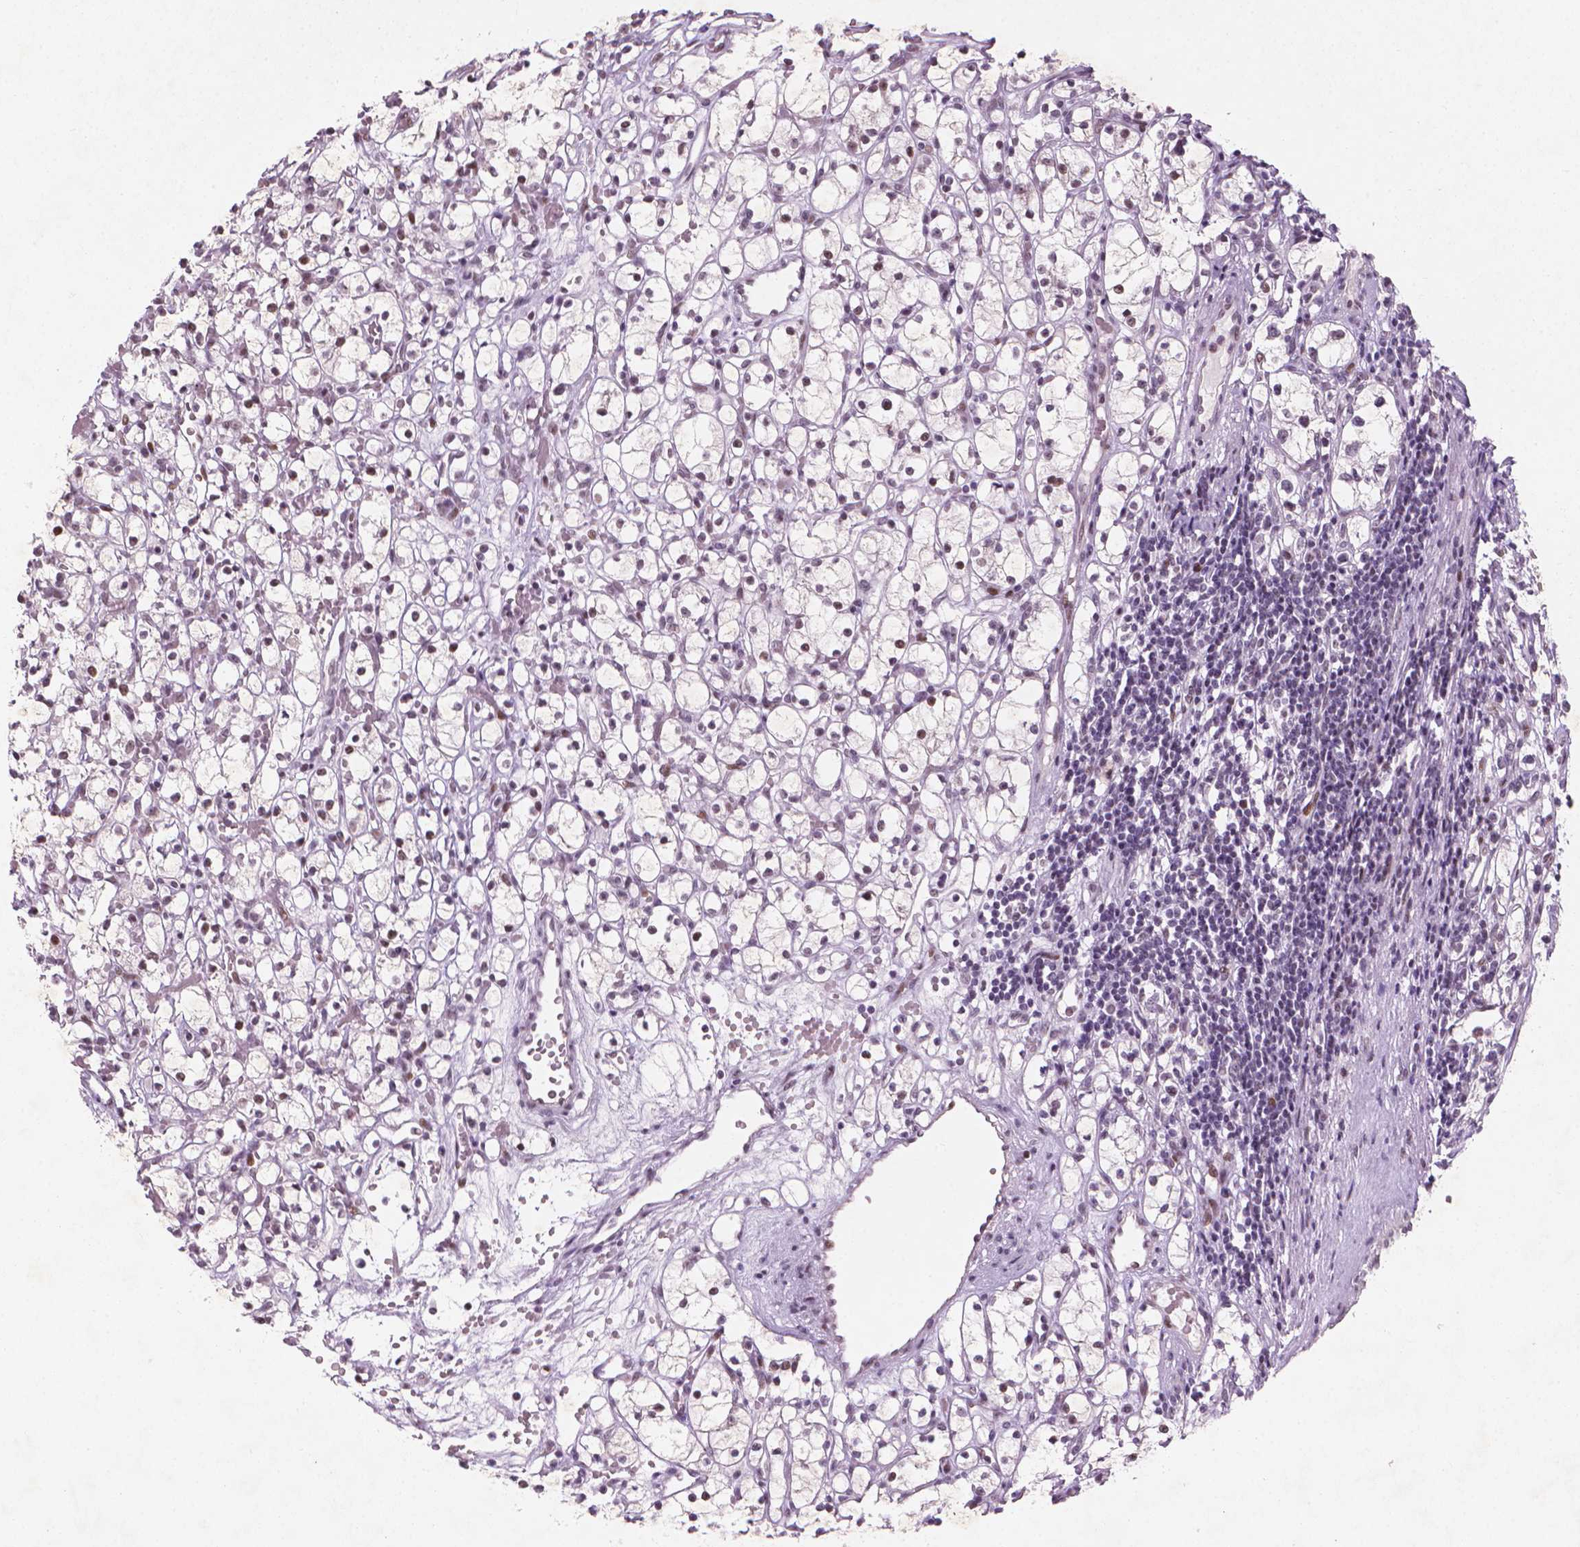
{"staining": {"intensity": "weak", "quantity": "25%-75%", "location": "nuclear"}, "tissue": "renal cancer", "cell_type": "Tumor cells", "image_type": "cancer", "snomed": [{"axis": "morphology", "description": "Adenocarcinoma, NOS"}, {"axis": "topography", "description": "Kidney"}], "caption": "Protein expression analysis of human adenocarcinoma (renal) reveals weak nuclear positivity in approximately 25%-75% of tumor cells.", "gene": "HES7", "patient": {"sex": "female", "age": 59}}